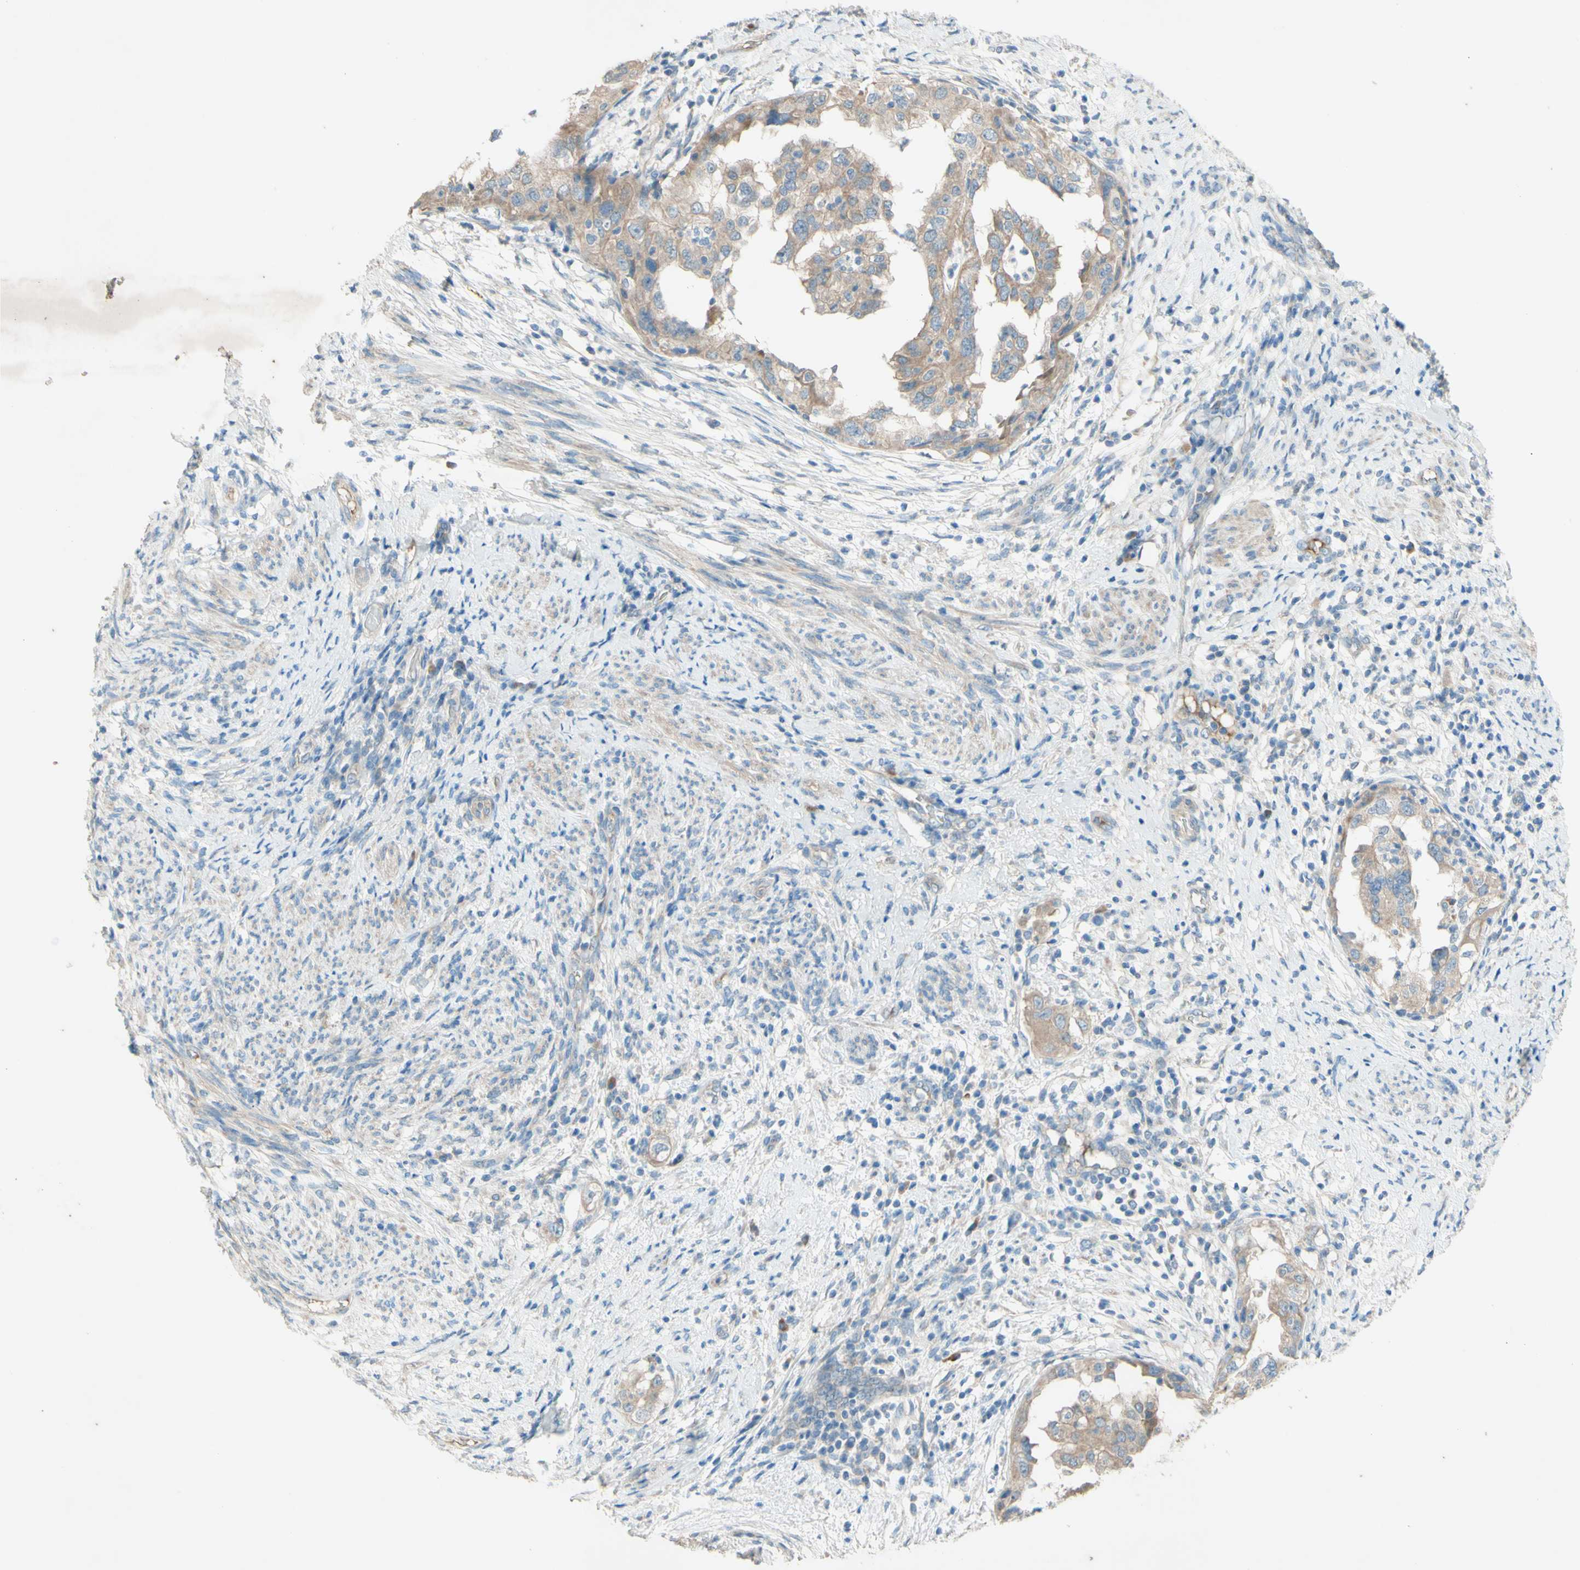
{"staining": {"intensity": "moderate", "quantity": ">75%", "location": "cytoplasmic/membranous"}, "tissue": "endometrial cancer", "cell_type": "Tumor cells", "image_type": "cancer", "snomed": [{"axis": "morphology", "description": "Adenocarcinoma, NOS"}, {"axis": "topography", "description": "Endometrium"}], "caption": "Protein staining of endometrial cancer tissue shows moderate cytoplasmic/membranous positivity in approximately >75% of tumor cells.", "gene": "IL2", "patient": {"sex": "female", "age": 85}}